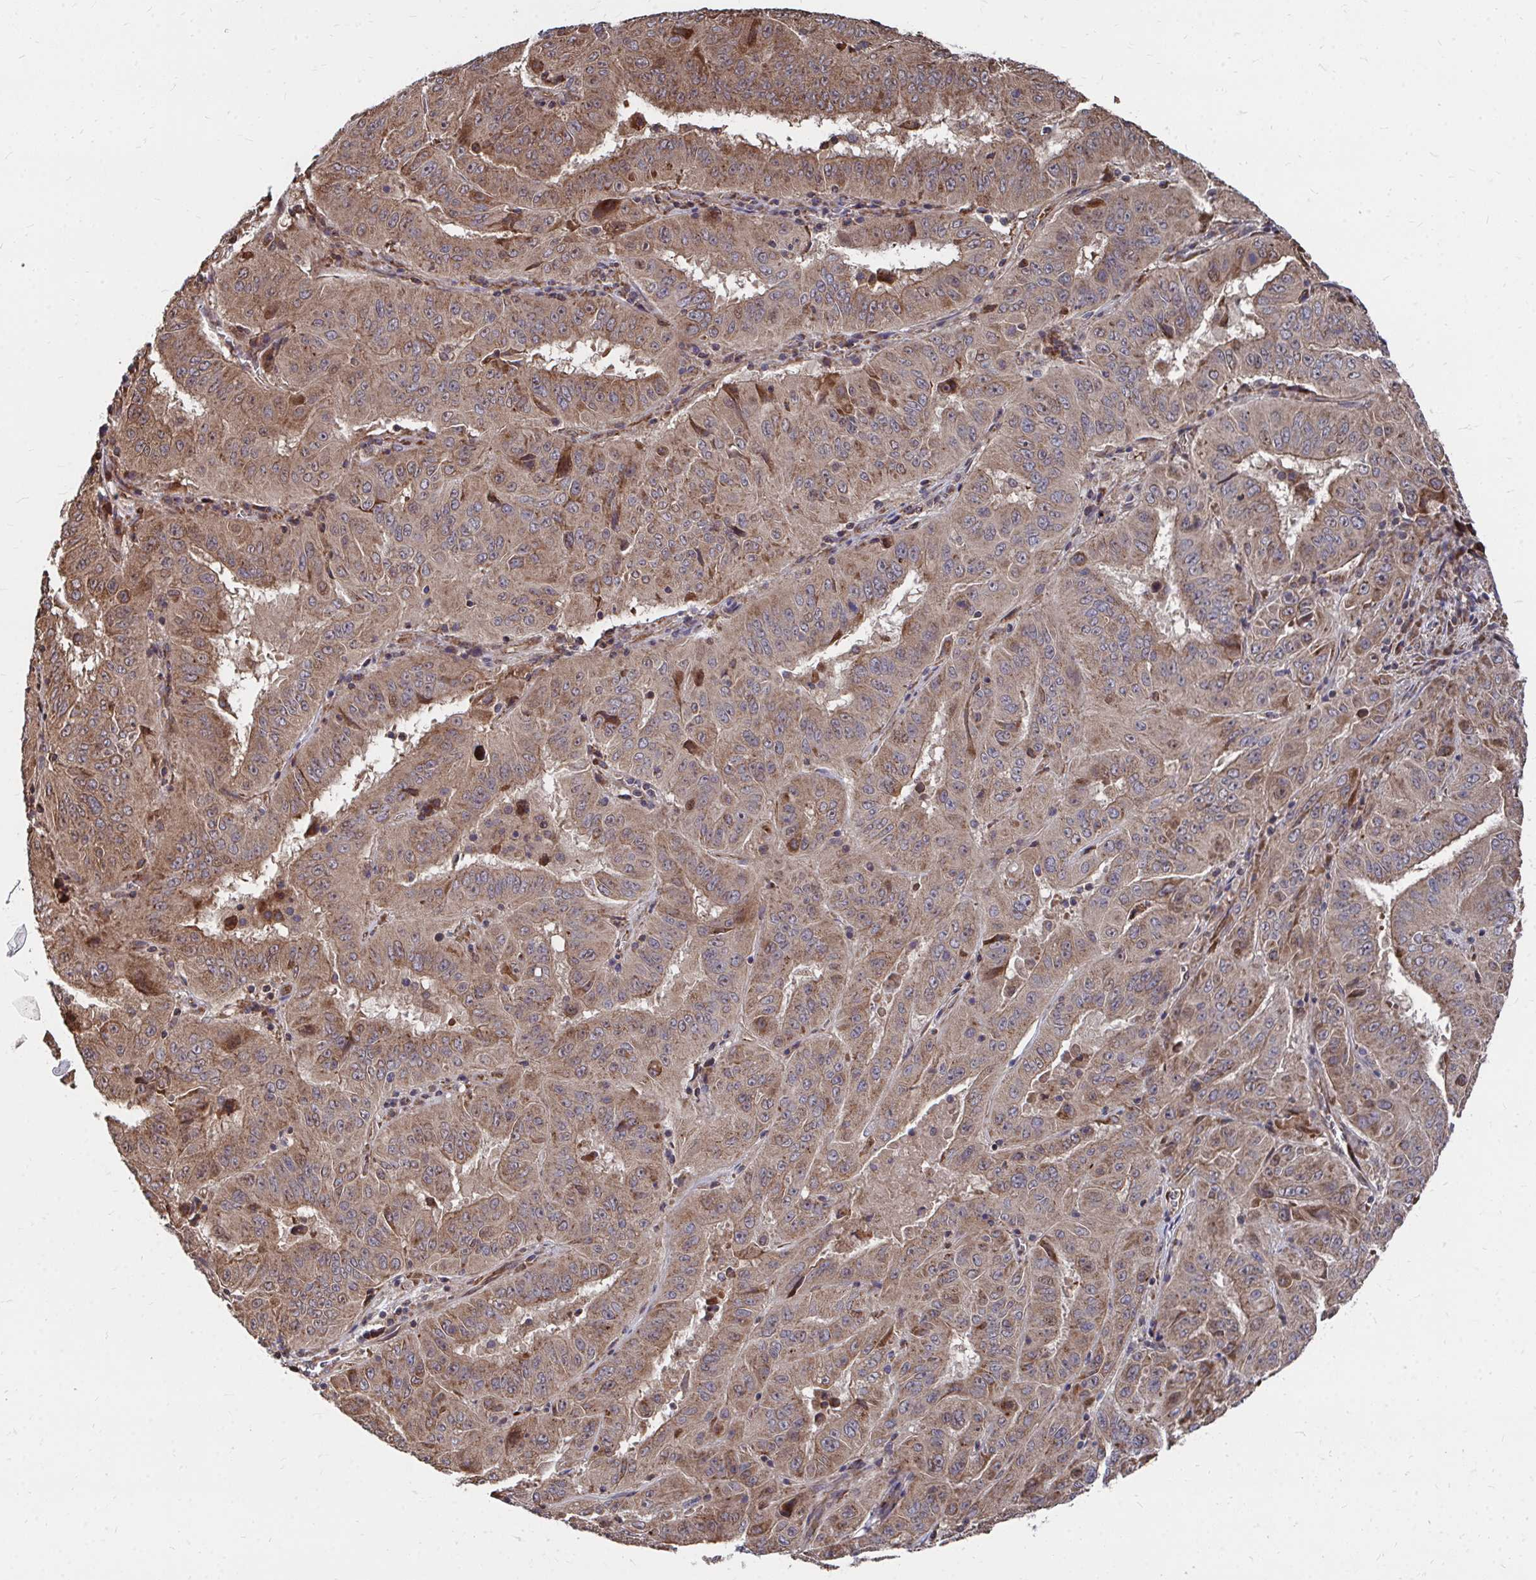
{"staining": {"intensity": "moderate", "quantity": ">75%", "location": "cytoplasmic/membranous"}, "tissue": "pancreatic cancer", "cell_type": "Tumor cells", "image_type": "cancer", "snomed": [{"axis": "morphology", "description": "Adenocarcinoma, NOS"}, {"axis": "topography", "description": "Pancreas"}], "caption": "This histopathology image displays adenocarcinoma (pancreatic) stained with immunohistochemistry to label a protein in brown. The cytoplasmic/membranous of tumor cells show moderate positivity for the protein. Nuclei are counter-stained blue.", "gene": "FAM89A", "patient": {"sex": "male", "age": 63}}